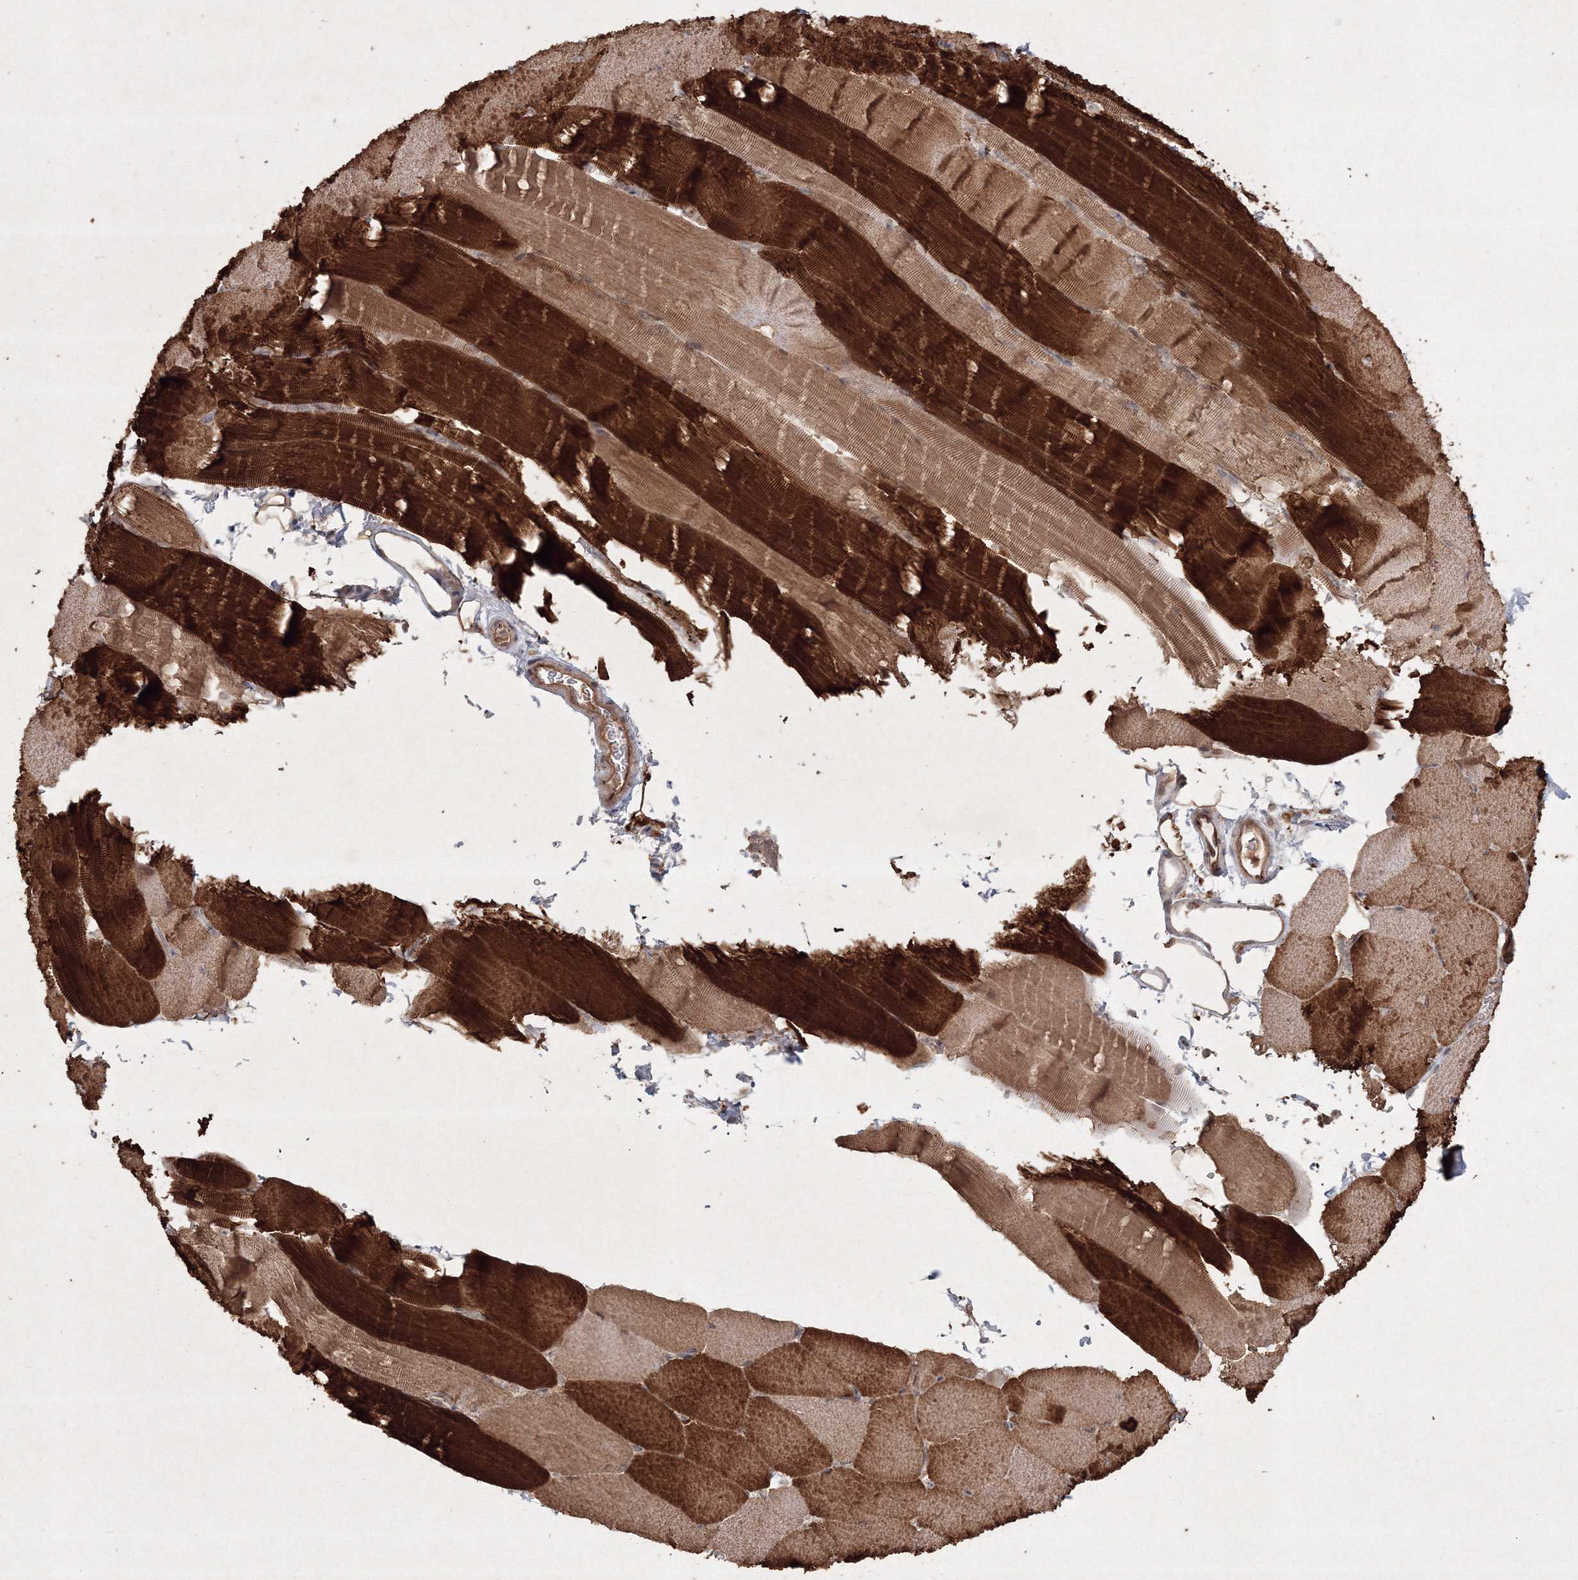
{"staining": {"intensity": "strong", "quantity": ">75%", "location": "cytoplasmic/membranous"}, "tissue": "skeletal muscle", "cell_type": "Myocytes", "image_type": "normal", "snomed": [{"axis": "morphology", "description": "Normal tissue, NOS"}, {"axis": "topography", "description": "Skeletal muscle"}, {"axis": "topography", "description": "Parathyroid gland"}], "caption": "Immunohistochemistry of normal skeletal muscle displays high levels of strong cytoplasmic/membranous staining in approximately >75% of myocytes. Ihc stains the protein of interest in brown and the nuclei are stained blue.", "gene": "KIF20A", "patient": {"sex": "female", "age": 37}}